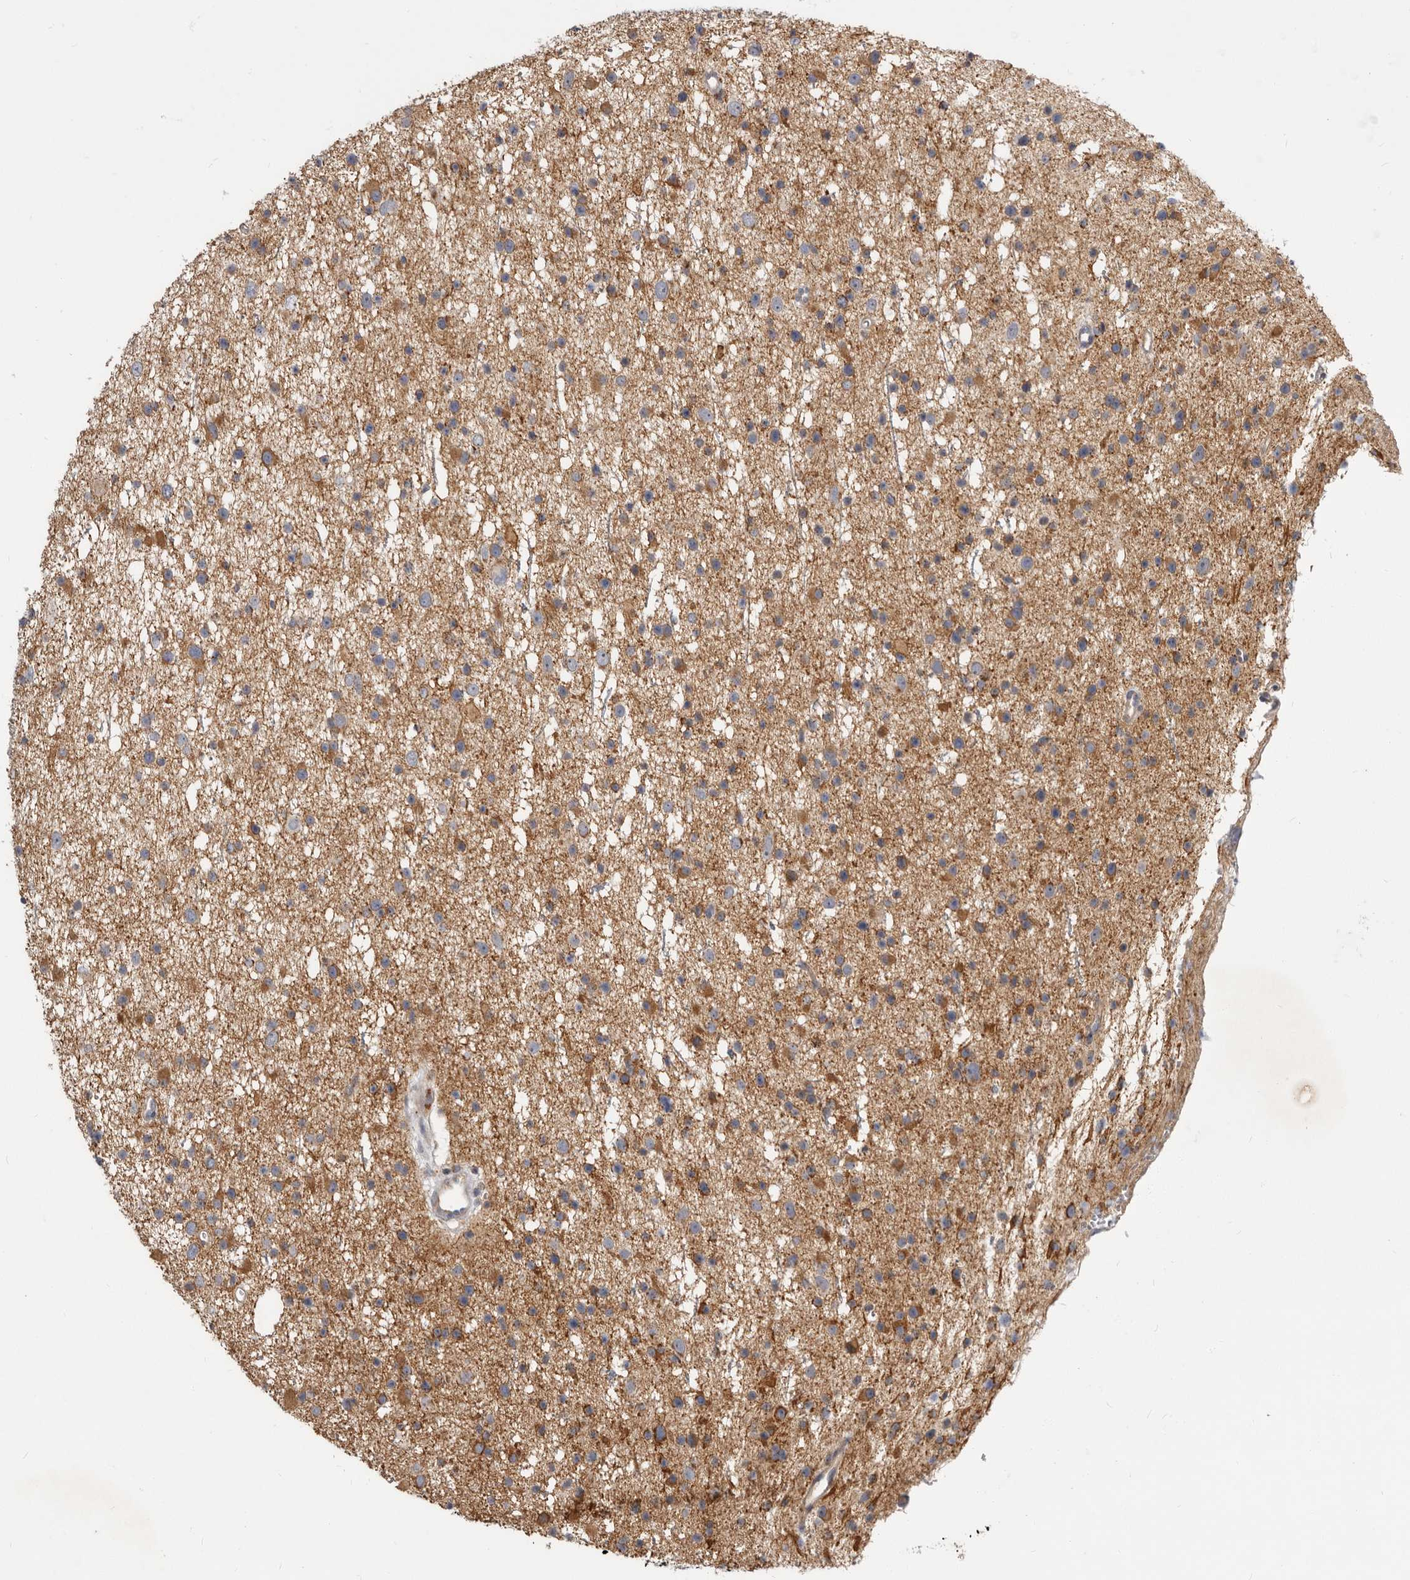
{"staining": {"intensity": "negative", "quantity": "none", "location": "none"}, "tissue": "glioma", "cell_type": "Tumor cells", "image_type": "cancer", "snomed": [{"axis": "morphology", "description": "Glioma, malignant, Low grade"}, {"axis": "topography", "description": "Cerebral cortex"}], "caption": "An immunohistochemistry histopathology image of glioma is shown. There is no staining in tumor cells of glioma. Brightfield microscopy of IHC stained with DAB (brown) and hematoxylin (blue), captured at high magnification.", "gene": "SMC4", "patient": {"sex": "female", "age": 39}}